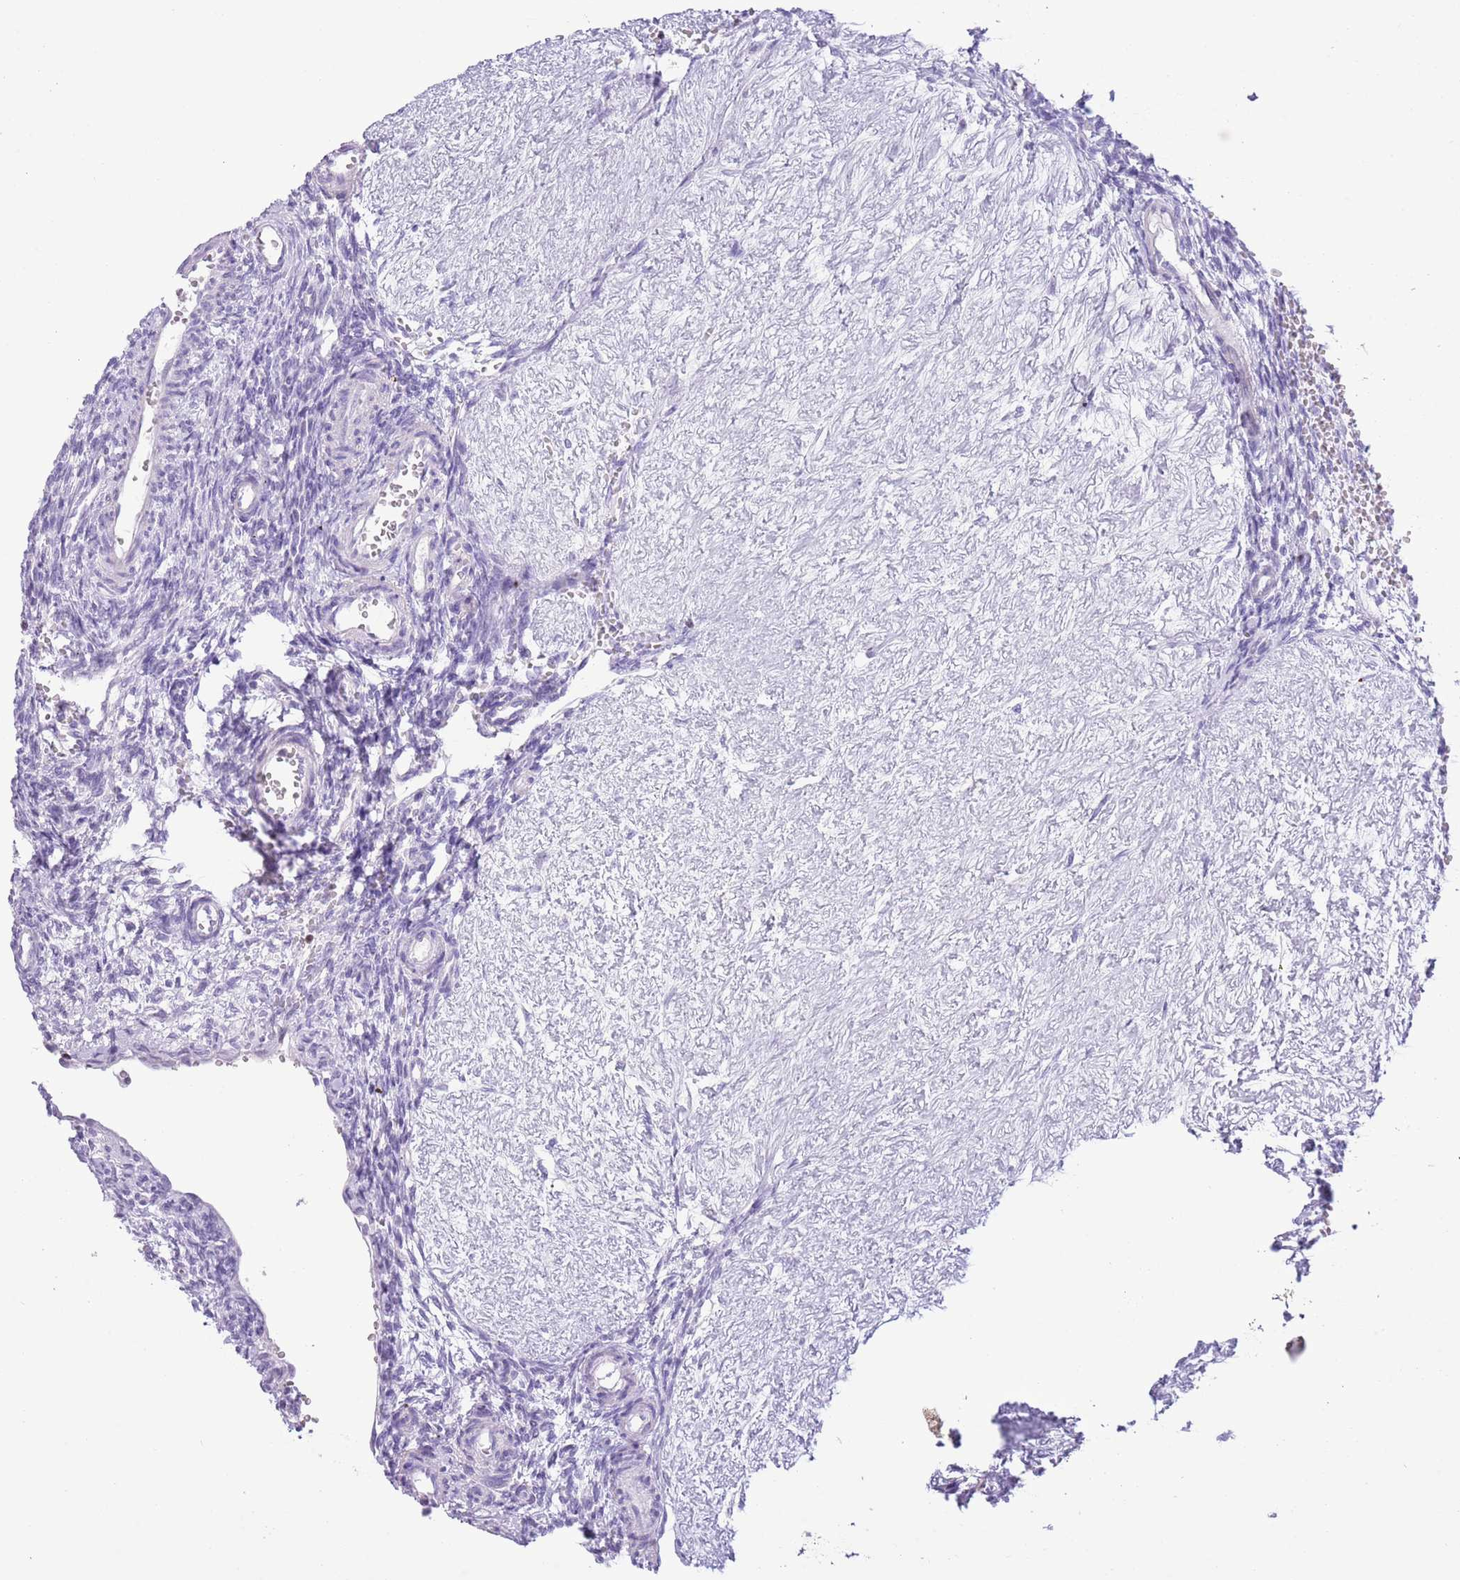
{"staining": {"intensity": "negative", "quantity": "none", "location": "none"}, "tissue": "ovary", "cell_type": "Follicle cells", "image_type": "normal", "snomed": [{"axis": "morphology", "description": "Normal tissue, NOS"}, {"axis": "topography", "description": "Ovary"}], "caption": "This micrograph is of normal ovary stained with immunohistochemistry (IHC) to label a protein in brown with the nuclei are counter-stained blue. There is no staining in follicle cells.", "gene": "BCL11B", "patient": {"sex": "female", "age": 39}}